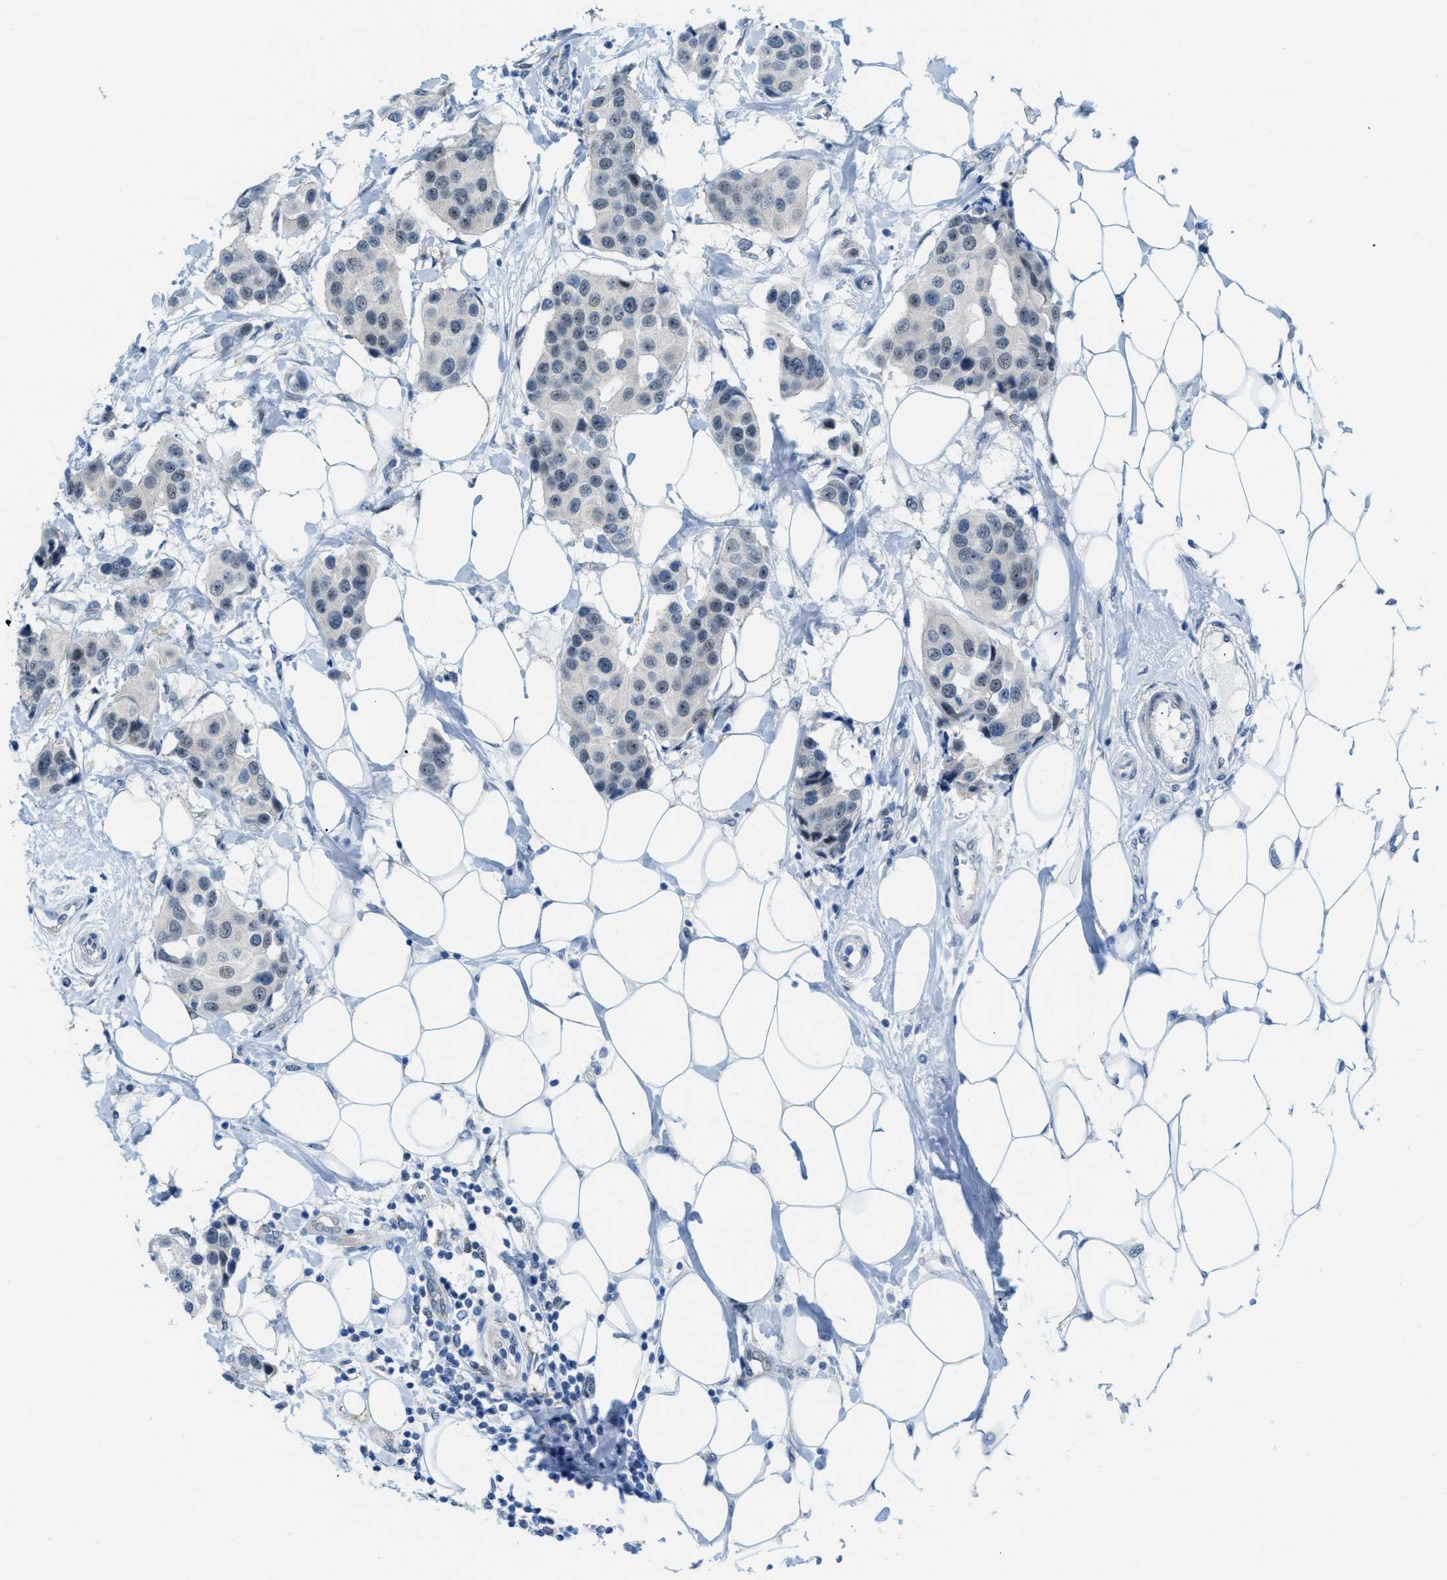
{"staining": {"intensity": "negative", "quantity": "none", "location": "none"}, "tissue": "breast cancer", "cell_type": "Tumor cells", "image_type": "cancer", "snomed": [{"axis": "morphology", "description": "Normal tissue, NOS"}, {"axis": "morphology", "description": "Duct carcinoma"}, {"axis": "topography", "description": "Breast"}], "caption": "Breast cancer was stained to show a protein in brown. There is no significant positivity in tumor cells.", "gene": "PHRF1", "patient": {"sex": "female", "age": 39}}